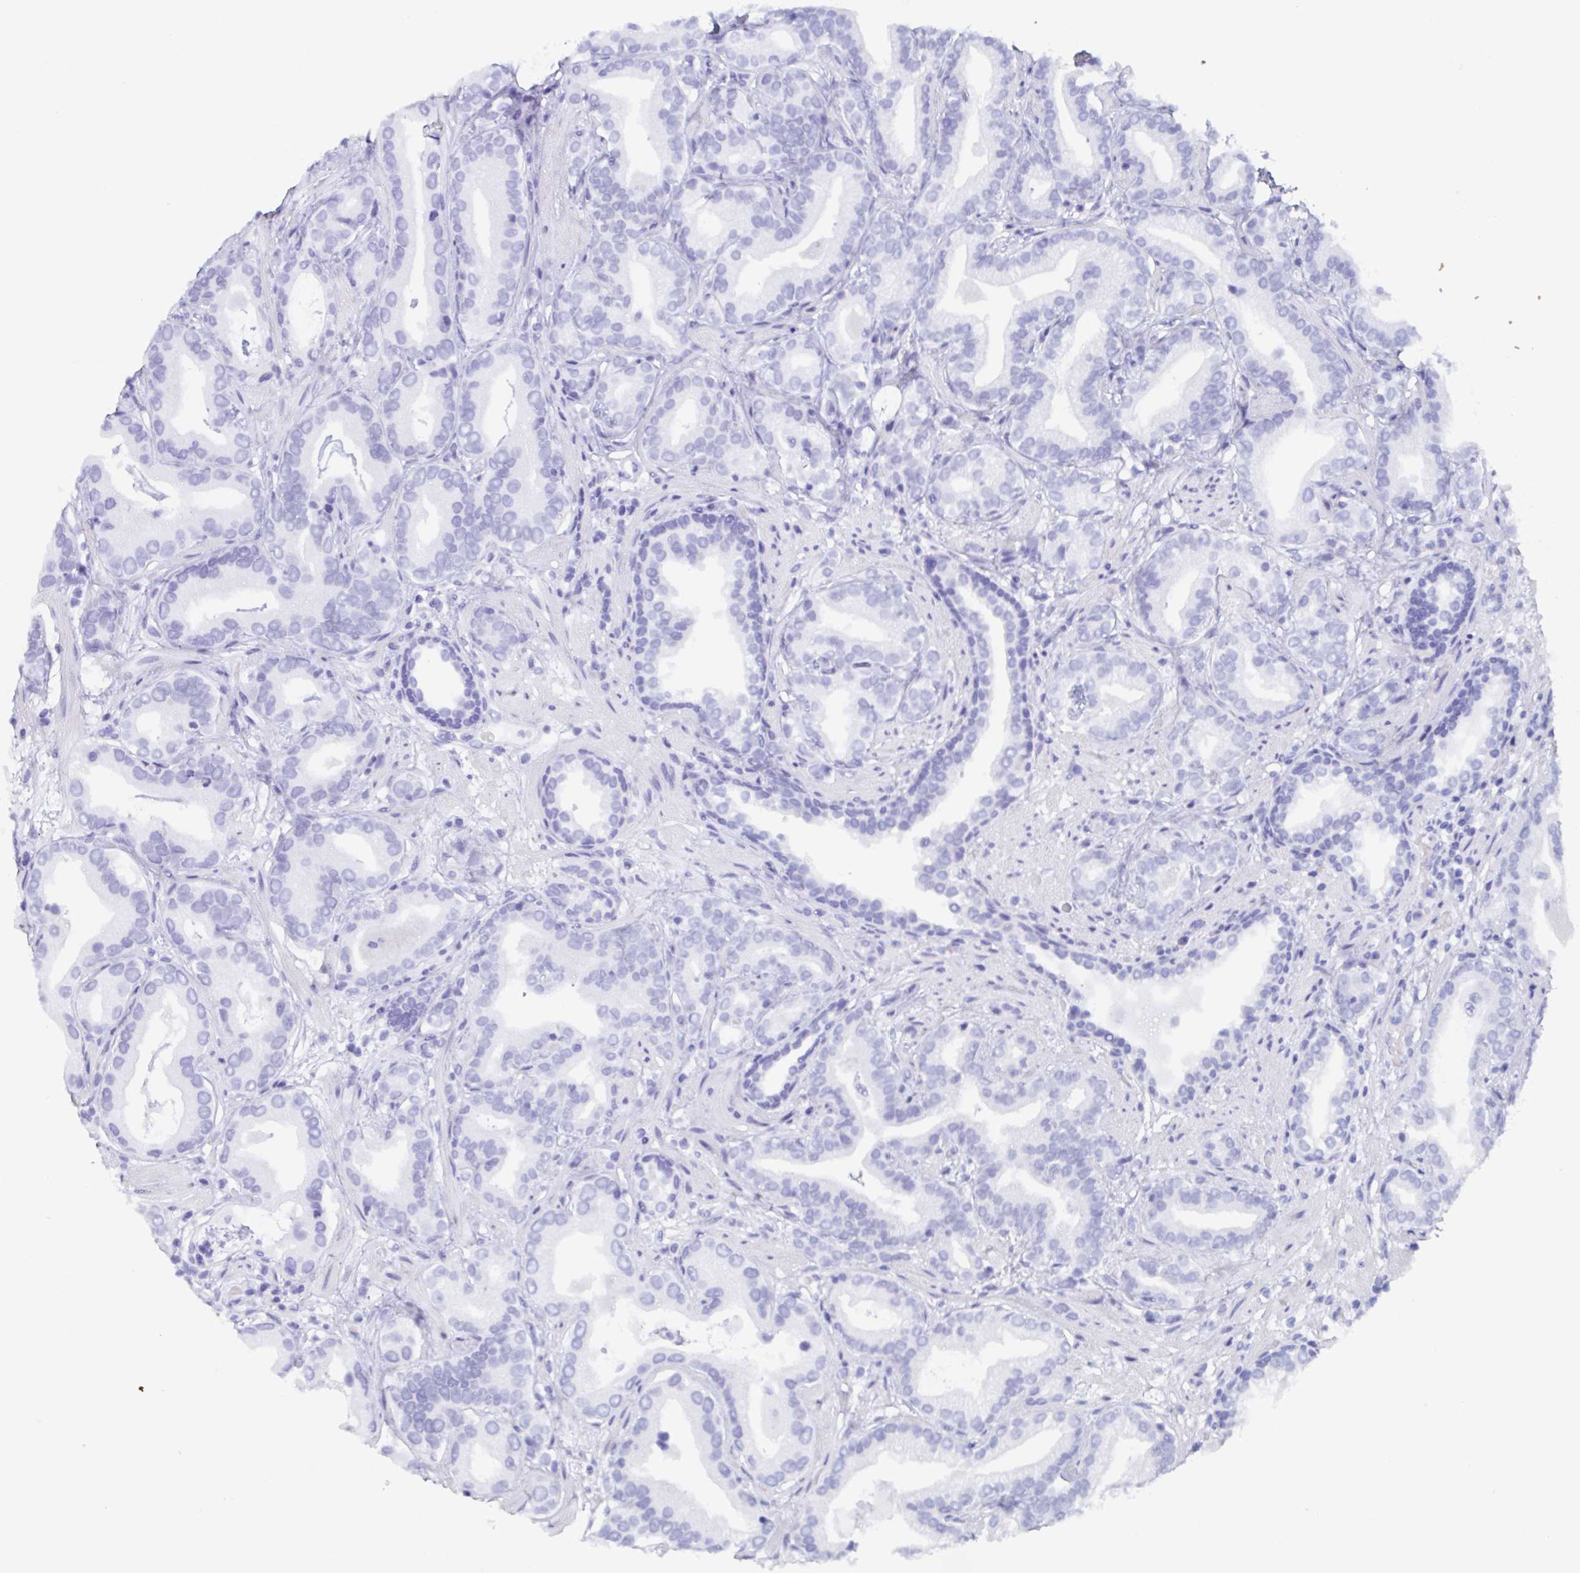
{"staining": {"intensity": "negative", "quantity": "none", "location": "none"}, "tissue": "prostate cancer", "cell_type": "Tumor cells", "image_type": "cancer", "snomed": [{"axis": "morphology", "description": "Adenocarcinoma, Low grade"}, {"axis": "topography", "description": "Prostate"}], "caption": "Immunohistochemistry histopathology image of neoplastic tissue: prostate cancer stained with DAB displays no significant protein positivity in tumor cells.", "gene": "AGFG2", "patient": {"sex": "male", "age": 62}}